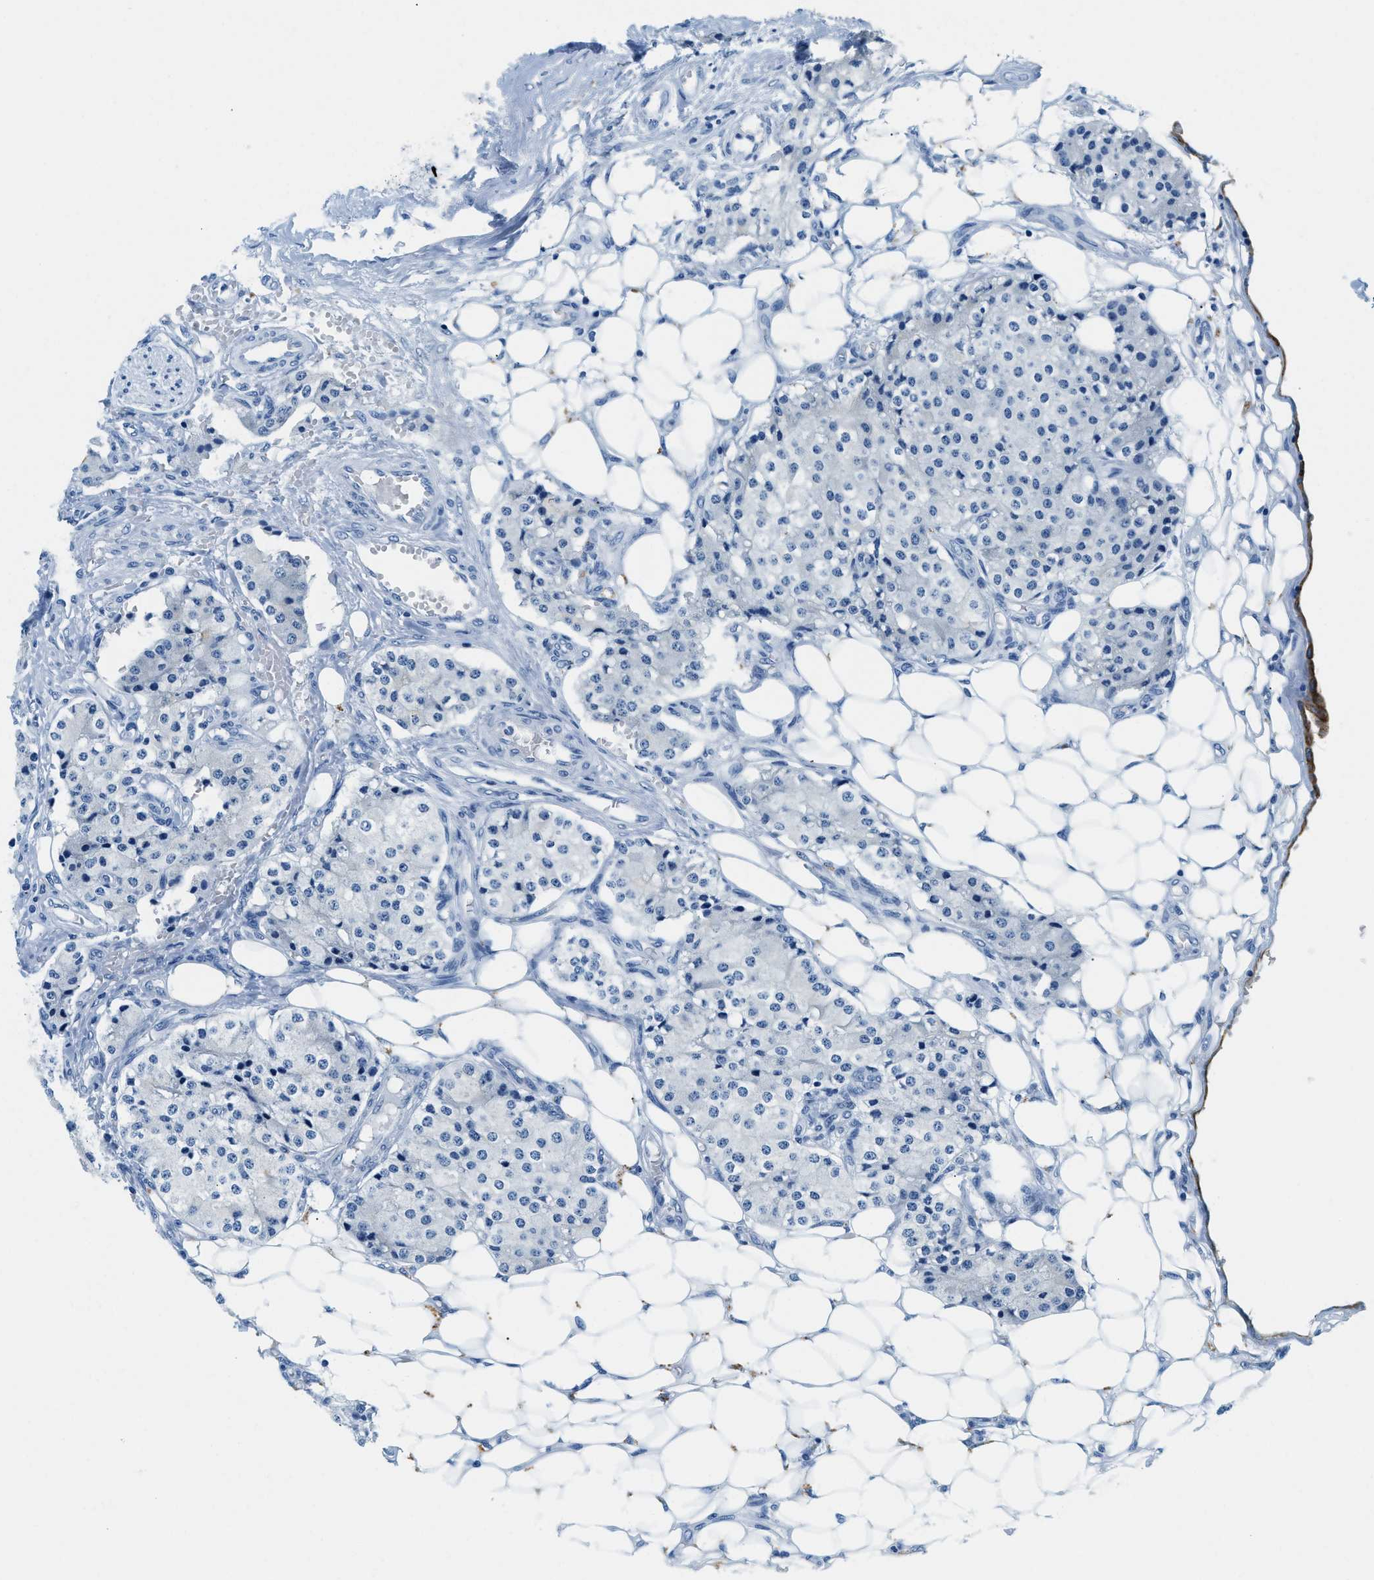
{"staining": {"intensity": "negative", "quantity": "none", "location": "none"}, "tissue": "carcinoid", "cell_type": "Tumor cells", "image_type": "cancer", "snomed": [{"axis": "morphology", "description": "Carcinoid, malignant, NOS"}, {"axis": "topography", "description": "Colon"}], "caption": "High power microscopy photomicrograph of an IHC histopathology image of carcinoid, revealing no significant expression in tumor cells. The staining is performed using DAB (3,3'-diaminobenzidine) brown chromogen with nuclei counter-stained in using hematoxylin.", "gene": "STXBP2", "patient": {"sex": "female", "age": 52}}